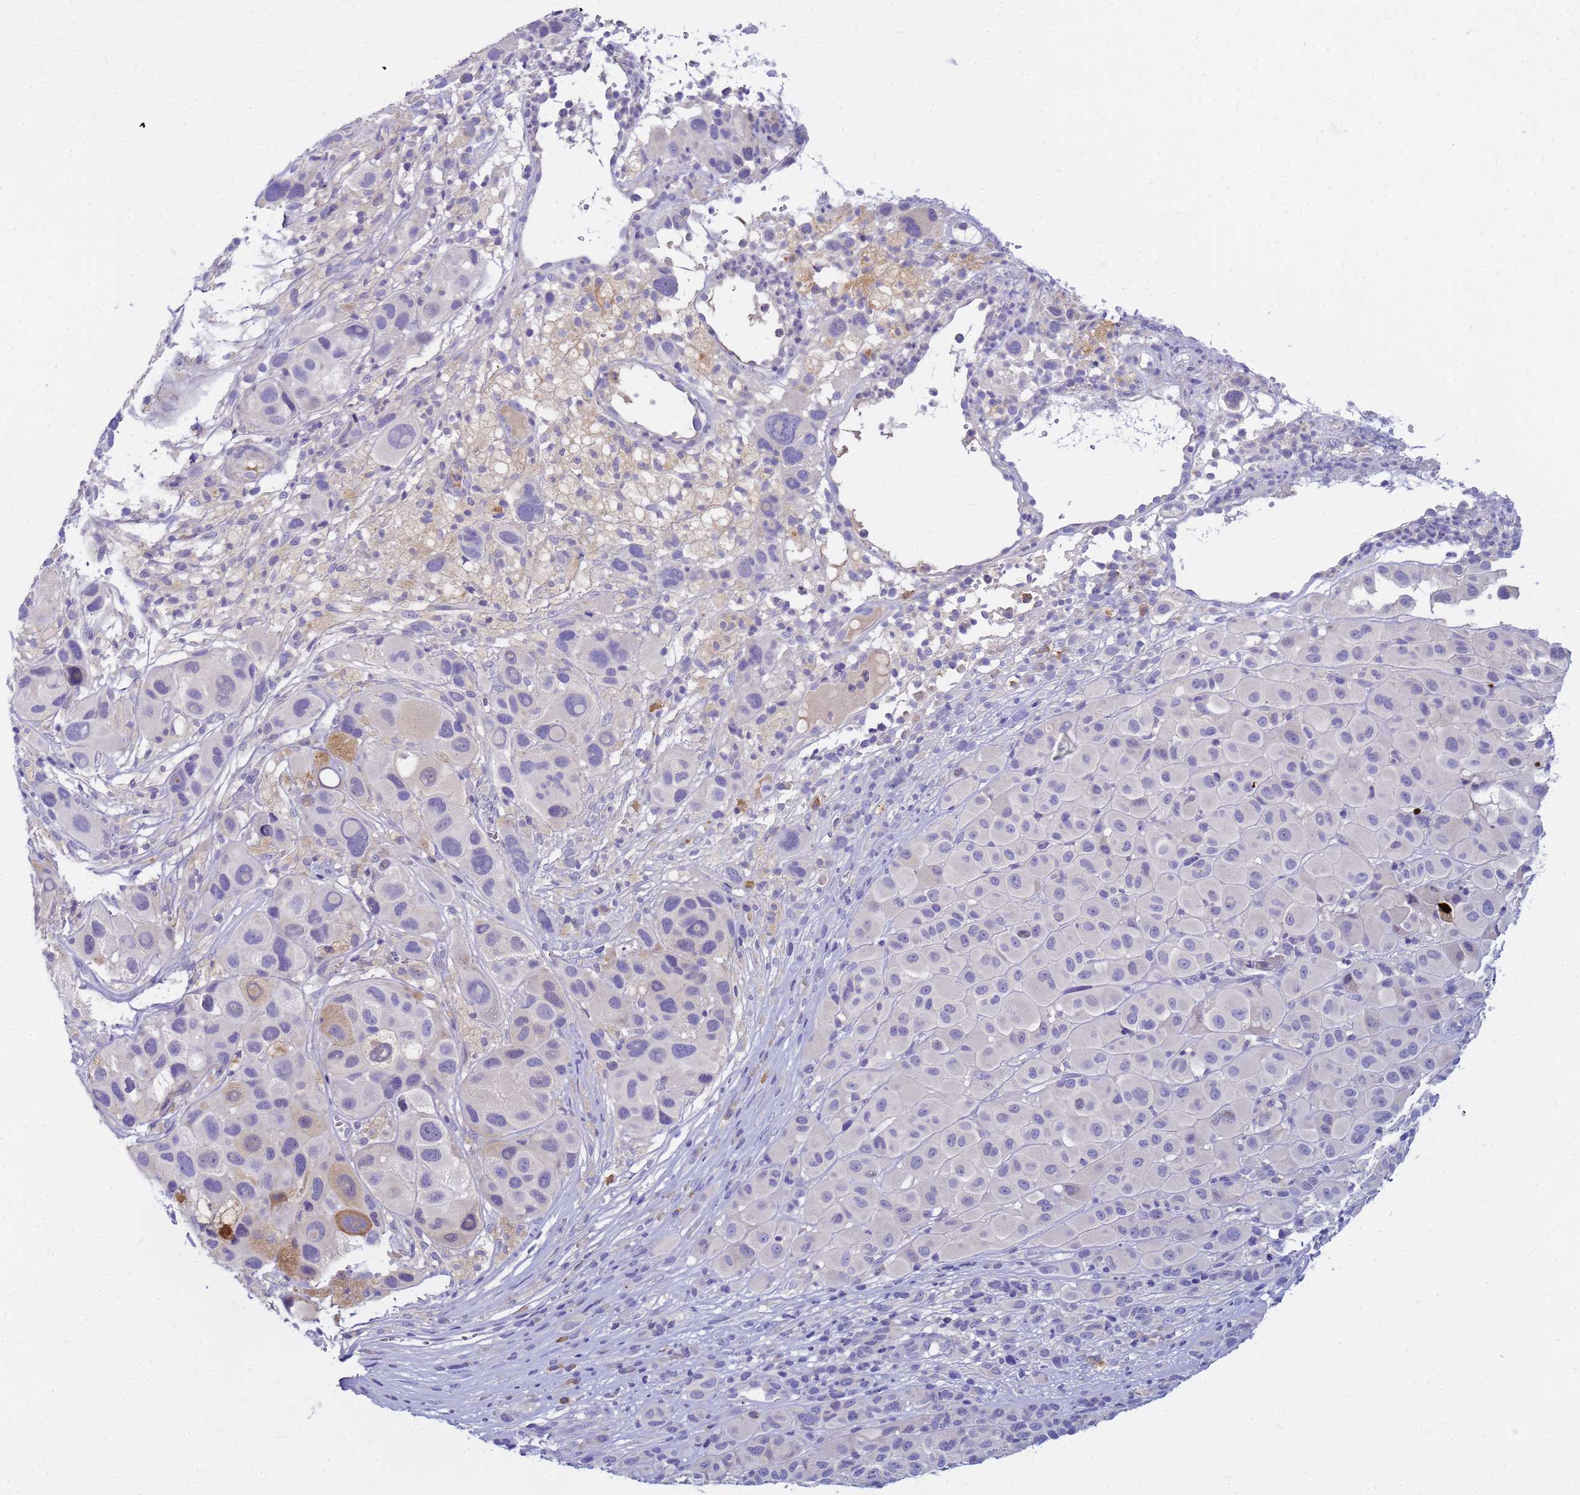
{"staining": {"intensity": "negative", "quantity": "none", "location": "none"}, "tissue": "melanoma", "cell_type": "Tumor cells", "image_type": "cancer", "snomed": [{"axis": "morphology", "description": "Malignant melanoma, NOS"}, {"axis": "topography", "description": "Skin of trunk"}], "caption": "Tumor cells are negative for brown protein staining in malignant melanoma.", "gene": "DPRX", "patient": {"sex": "male", "age": 71}}